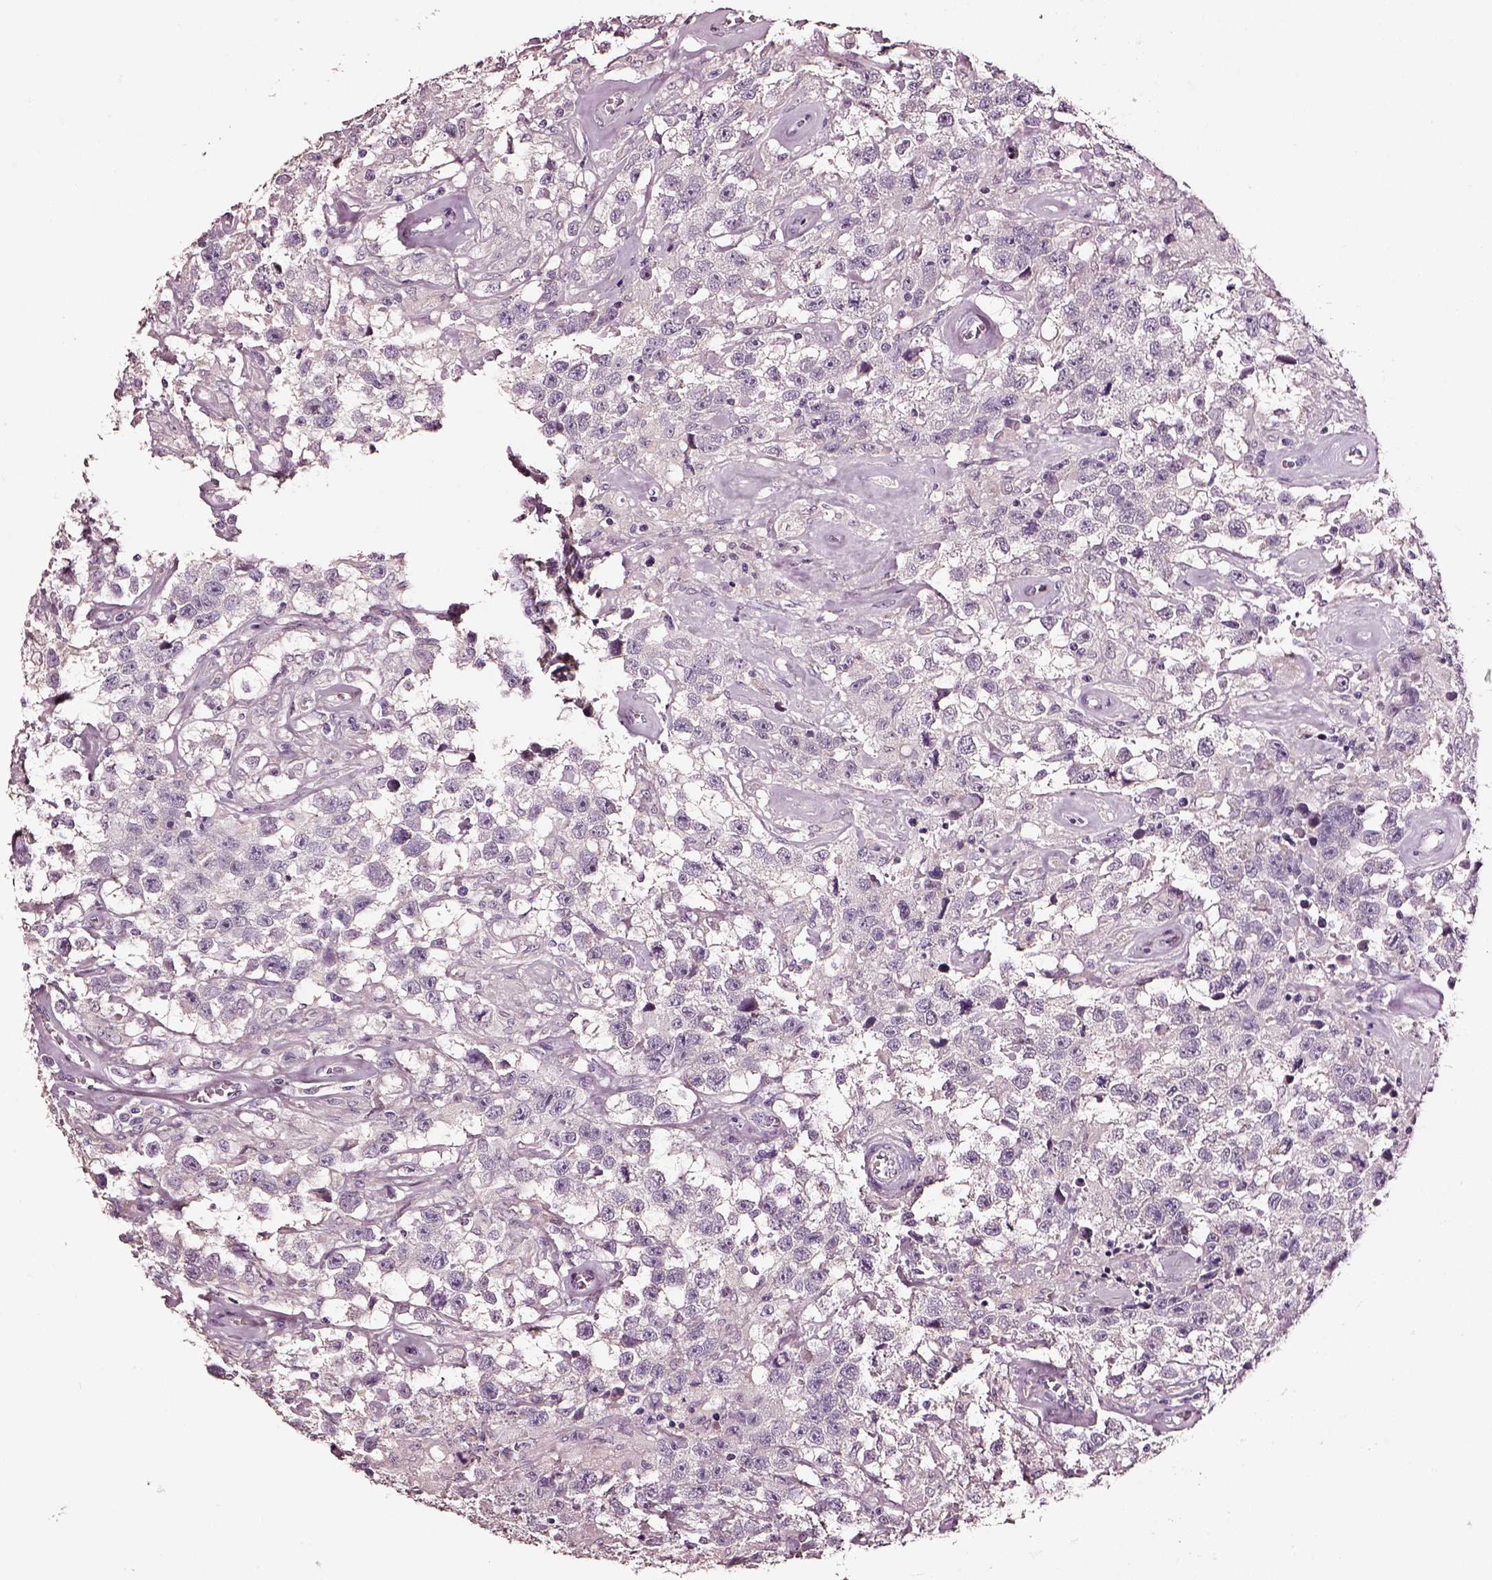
{"staining": {"intensity": "negative", "quantity": "none", "location": "none"}, "tissue": "testis cancer", "cell_type": "Tumor cells", "image_type": "cancer", "snomed": [{"axis": "morphology", "description": "Seminoma, NOS"}, {"axis": "topography", "description": "Testis"}], "caption": "Immunohistochemistry image of testis cancer stained for a protein (brown), which reveals no expression in tumor cells.", "gene": "AADAT", "patient": {"sex": "male", "age": 43}}